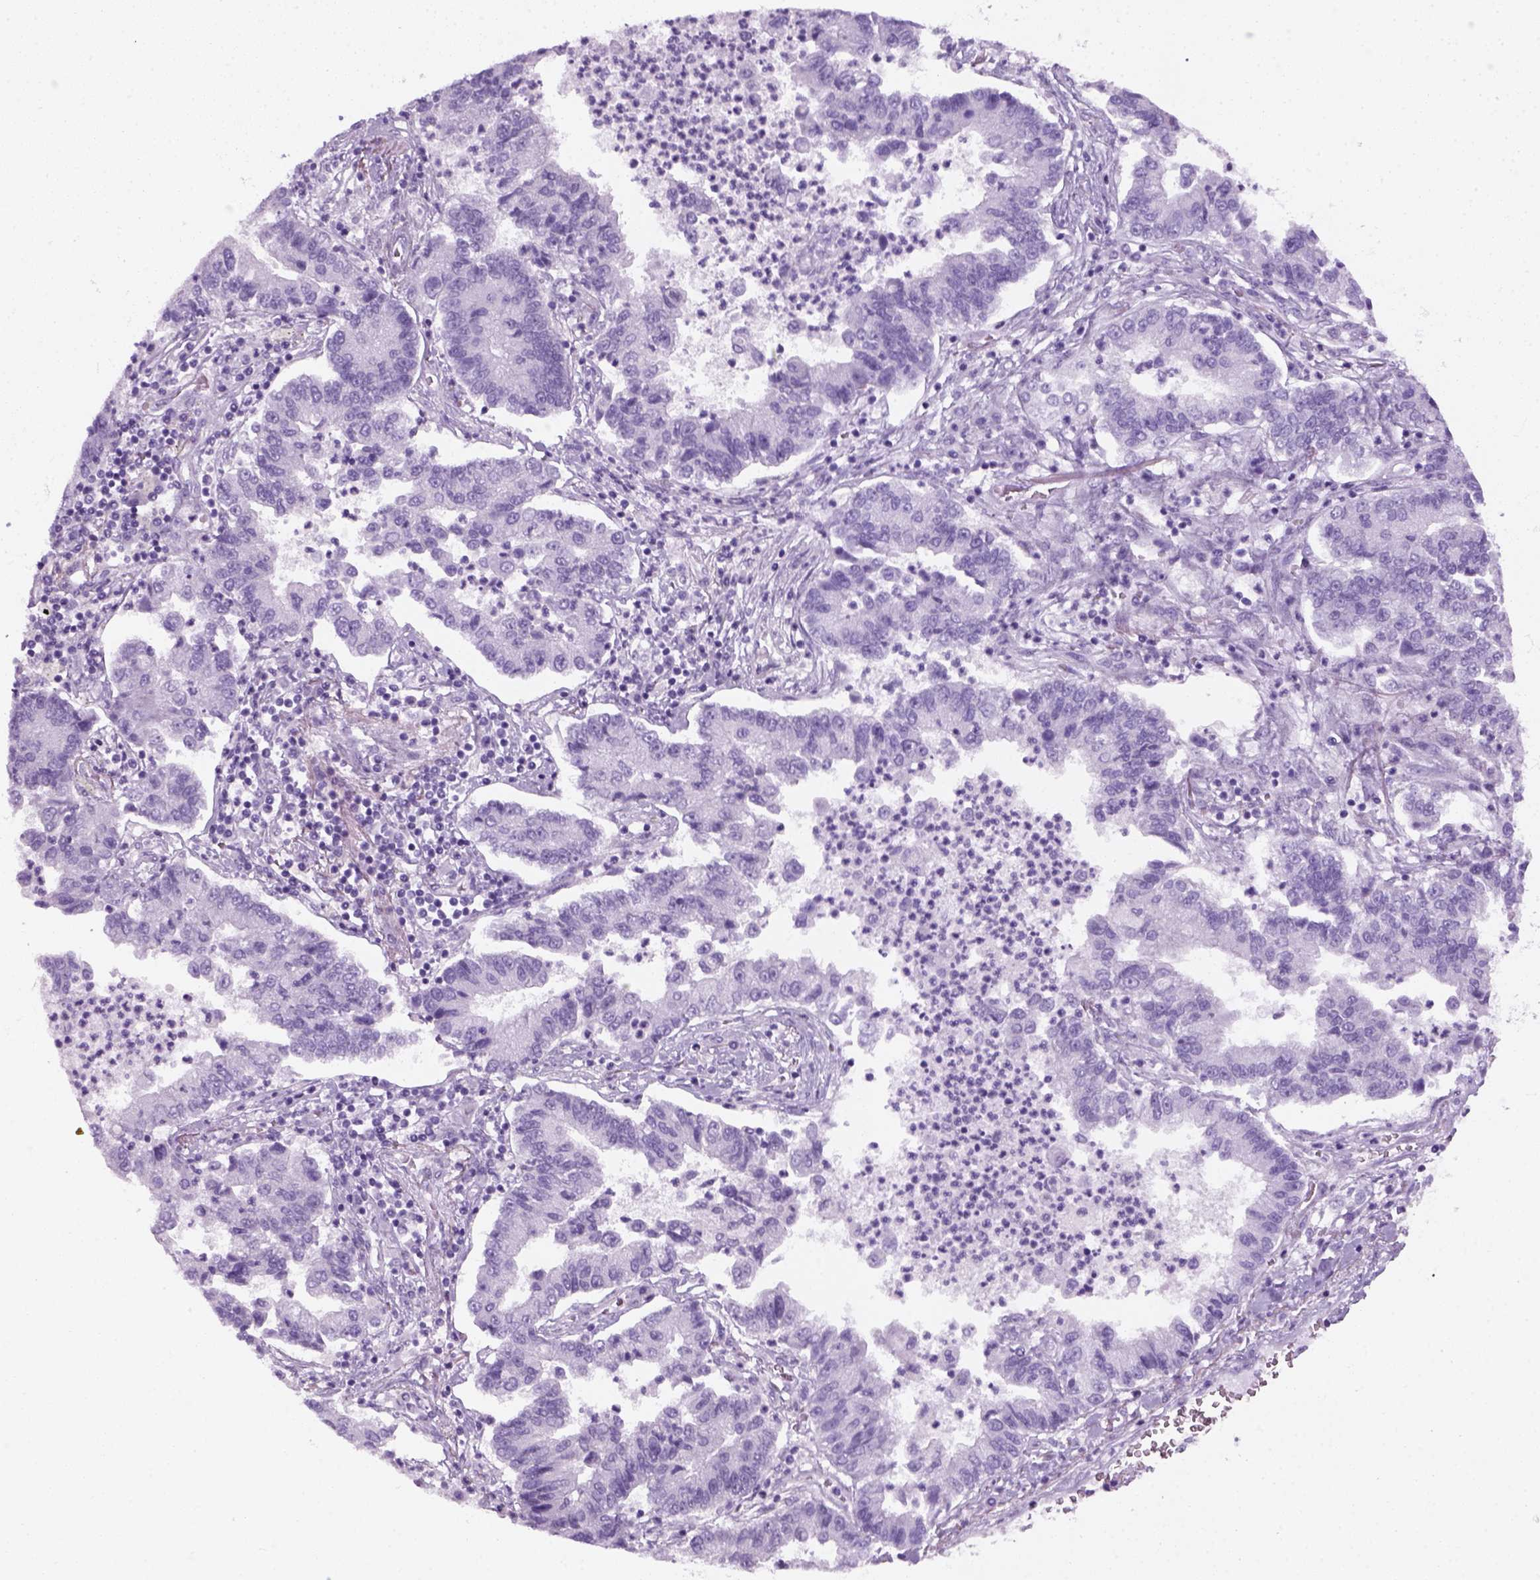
{"staining": {"intensity": "negative", "quantity": "none", "location": "none"}, "tissue": "lung cancer", "cell_type": "Tumor cells", "image_type": "cancer", "snomed": [{"axis": "morphology", "description": "Adenocarcinoma, NOS"}, {"axis": "topography", "description": "Lung"}], "caption": "DAB immunohistochemical staining of adenocarcinoma (lung) reveals no significant positivity in tumor cells.", "gene": "SLC12A5", "patient": {"sex": "female", "age": 57}}